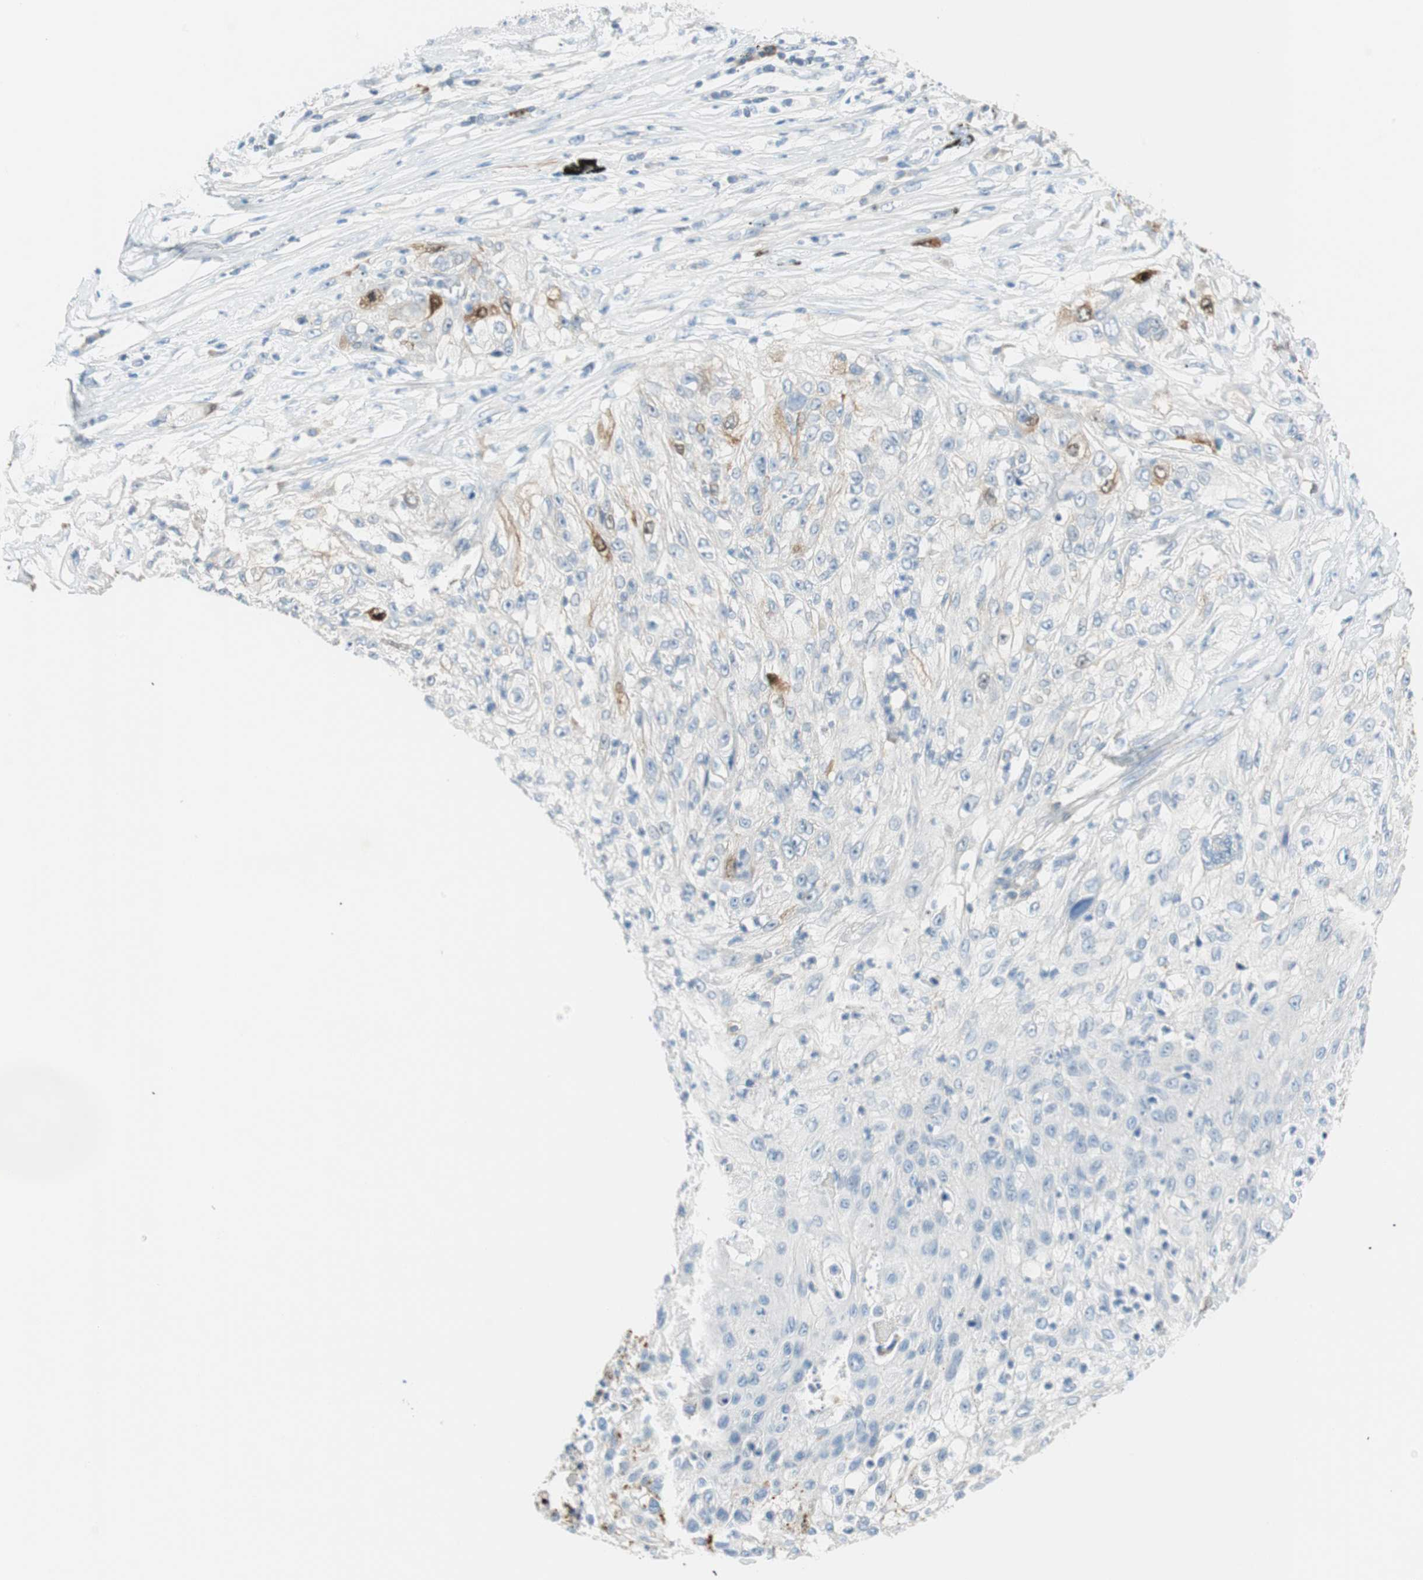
{"staining": {"intensity": "weak", "quantity": "<25%", "location": "cytoplasmic/membranous,nuclear"}, "tissue": "lung cancer", "cell_type": "Tumor cells", "image_type": "cancer", "snomed": [{"axis": "morphology", "description": "Inflammation, NOS"}, {"axis": "morphology", "description": "Squamous cell carcinoma, NOS"}, {"axis": "topography", "description": "Lymph node"}, {"axis": "topography", "description": "Soft tissue"}, {"axis": "topography", "description": "Lung"}], "caption": "The image demonstrates no significant expression in tumor cells of lung cancer (squamous cell carcinoma). The staining is performed using DAB (3,3'-diaminobenzidine) brown chromogen with nuclei counter-stained in using hematoxylin.", "gene": "PTTG1", "patient": {"sex": "male", "age": 66}}